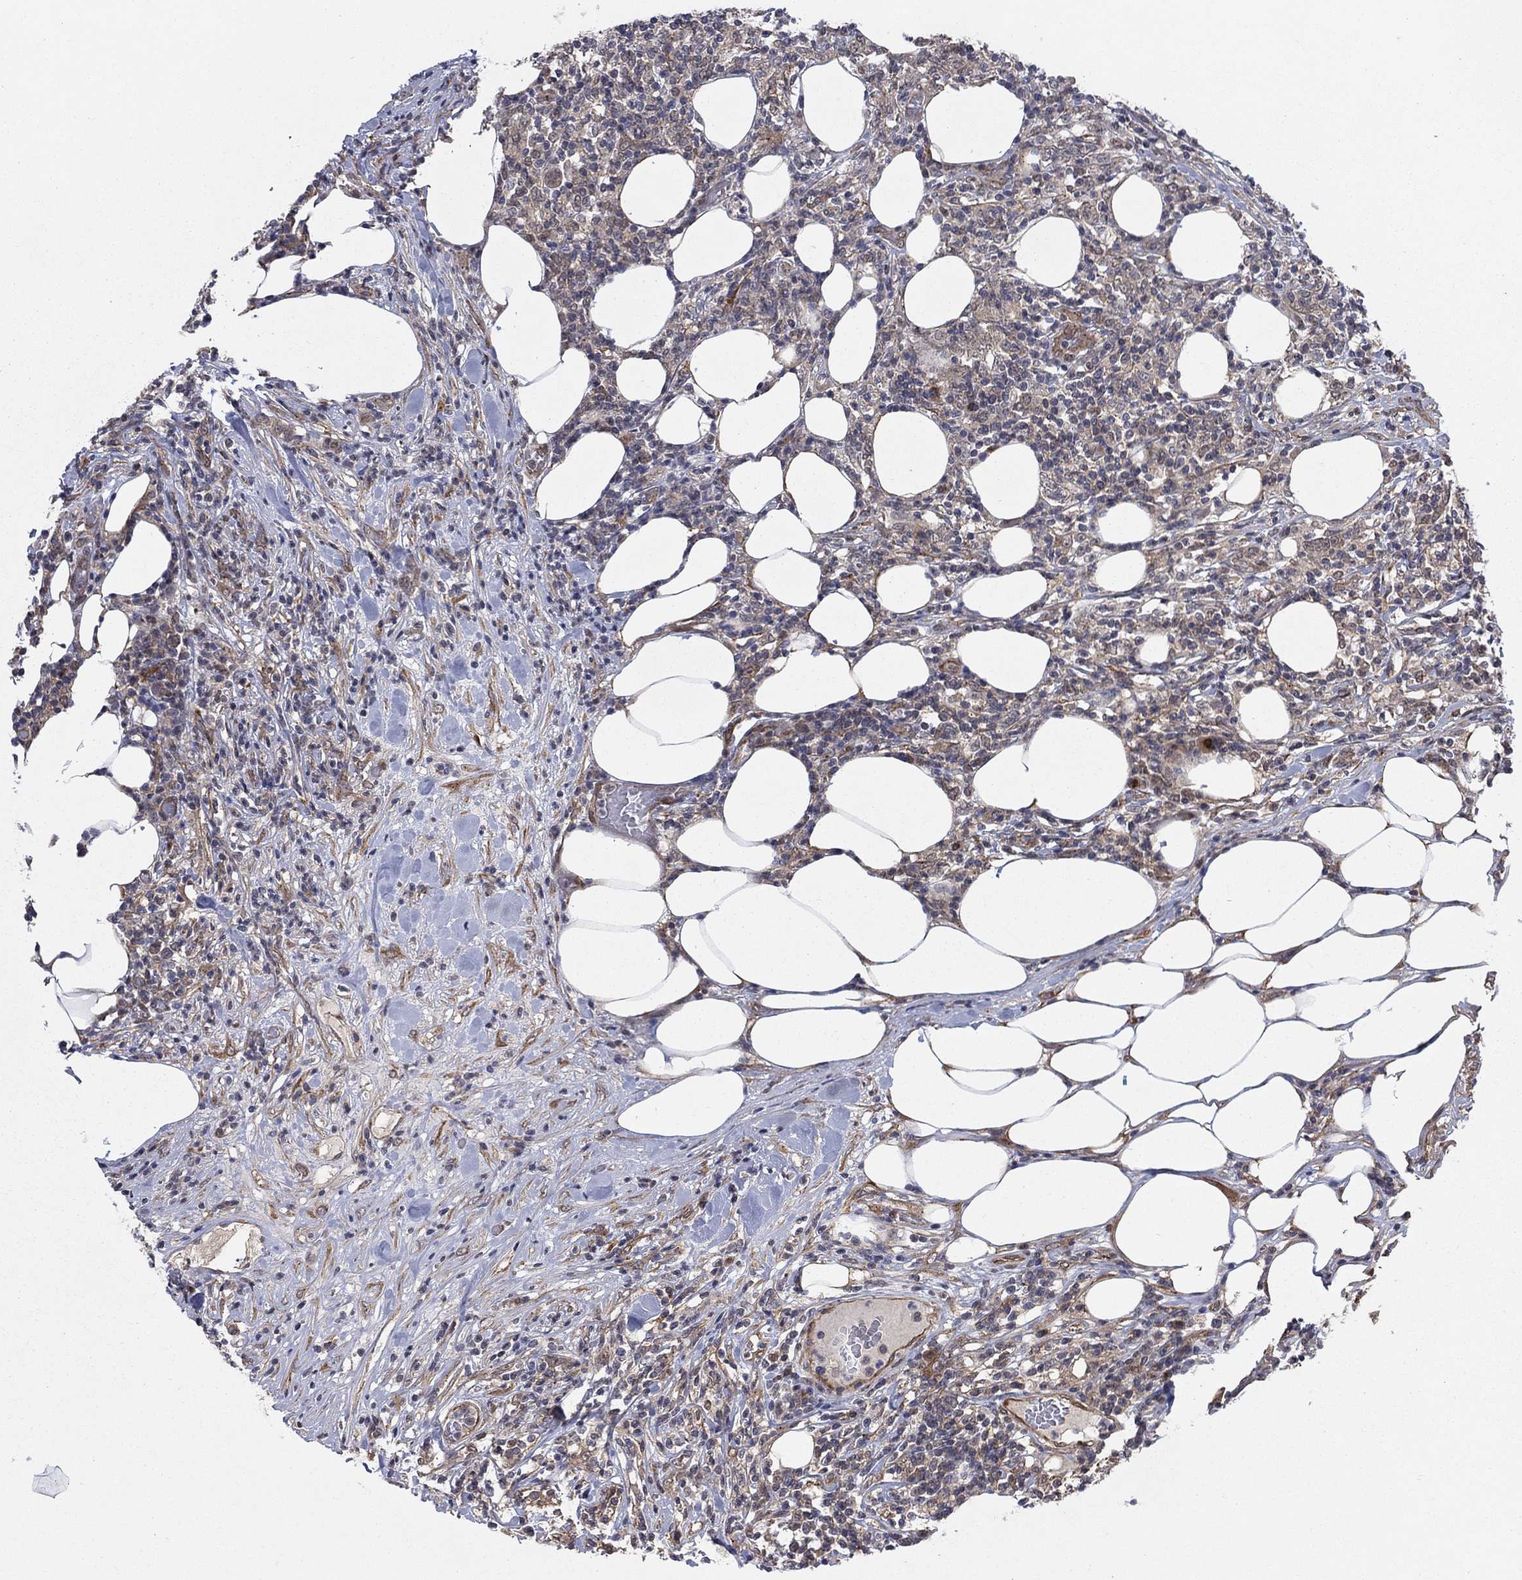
{"staining": {"intensity": "weak", "quantity": ">75%", "location": "cytoplasmic/membranous"}, "tissue": "lymphoma", "cell_type": "Tumor cells", "image_type": "cancer", "snomed": [{"axis": "morphology", "description": "Malignant lymphoma, non-Hodgkin's type, High grade"}, {"axis": "topography", "description": "Lymph node"}], "caption": "A low amount of weak cytoplasmic/membranous expression is appreciated in about >75% of tumor cells in high-grade malignant lymphoma, non-Hodgkin's type tissue.", "gene": "SH3RF1", "patient": {"sex": "female", "age": 84}}